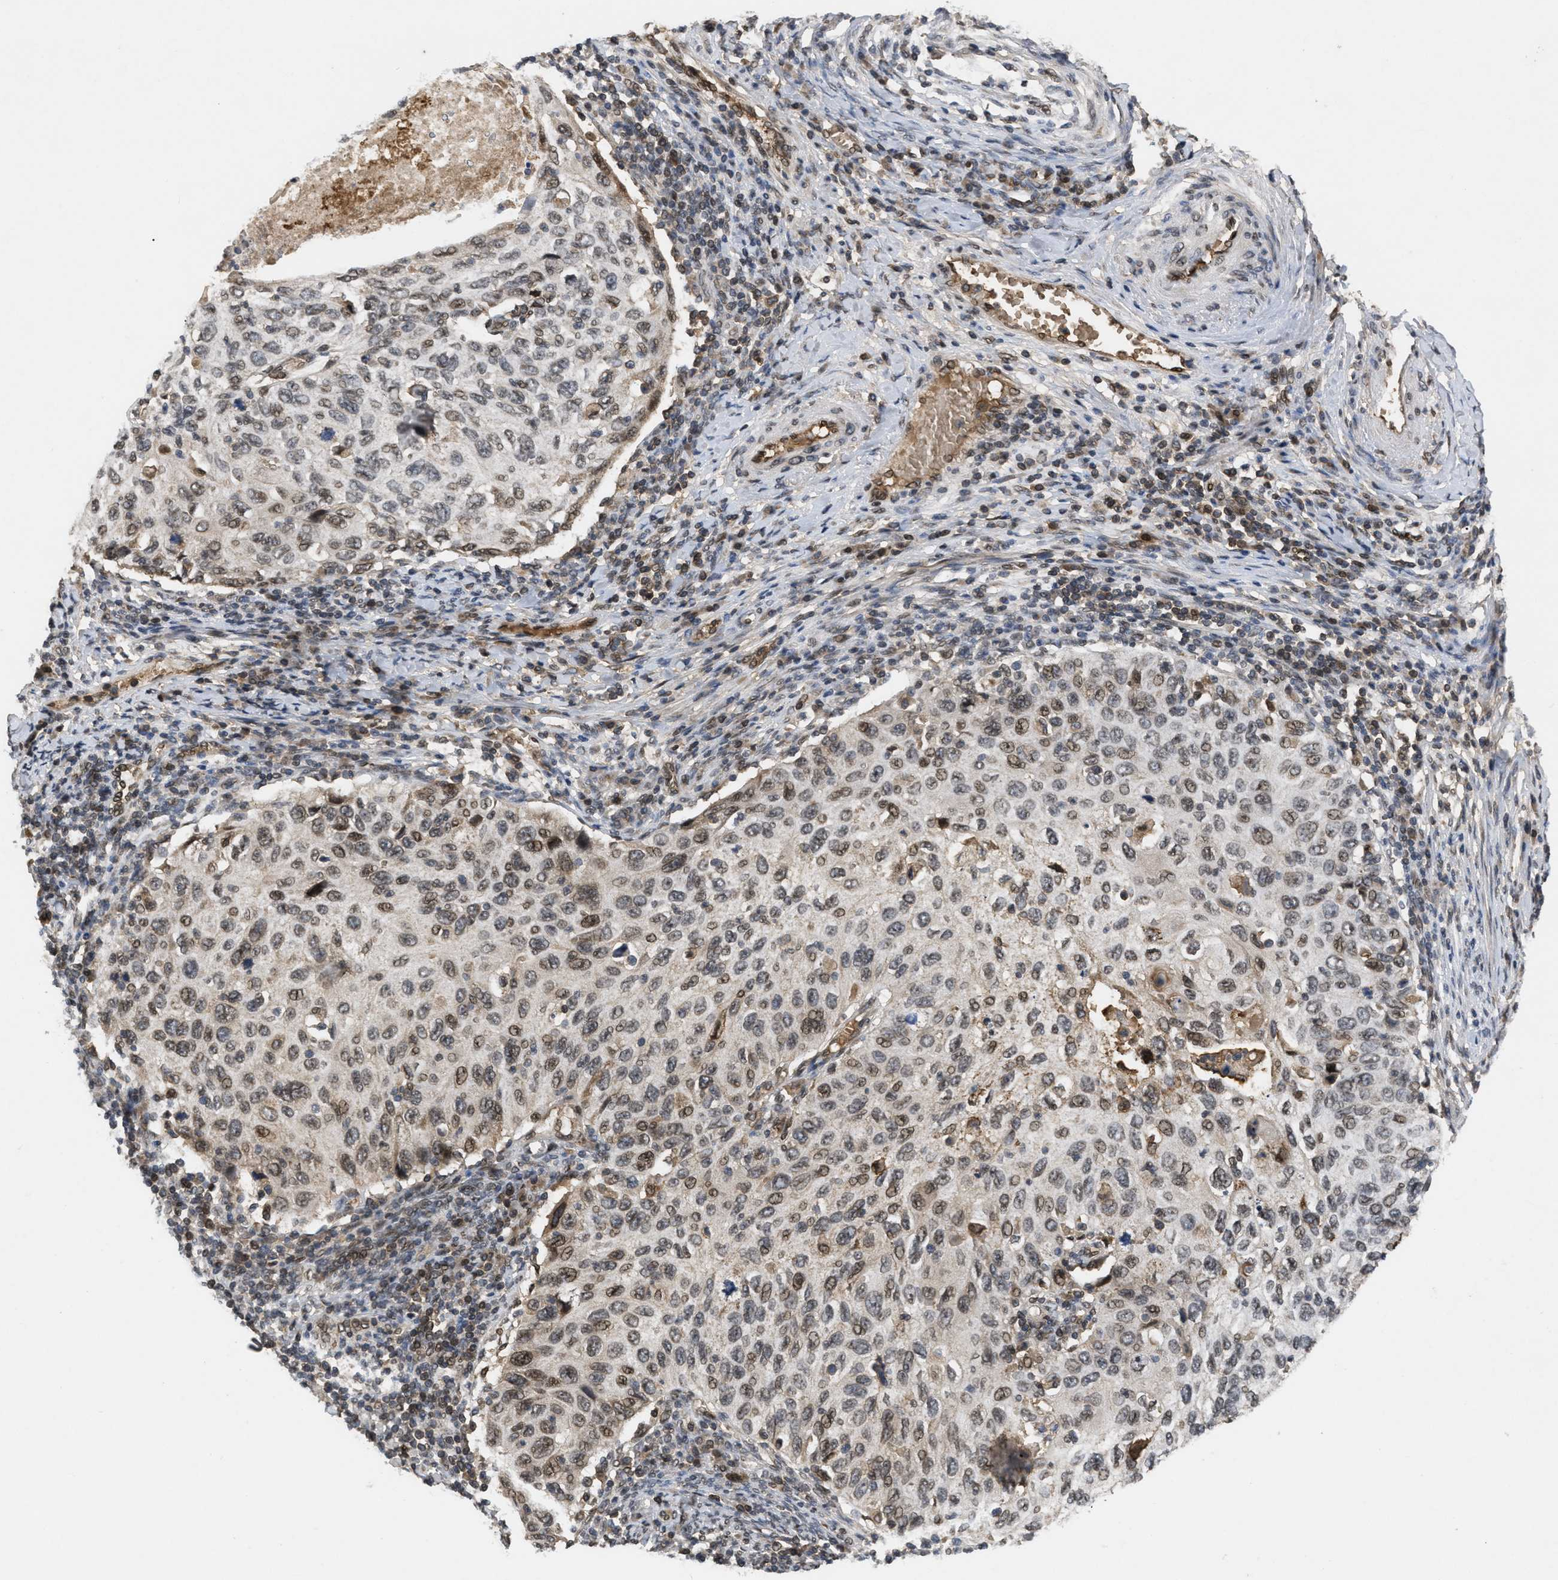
{"staining": {"intensity": "moderate", "quantity": ">75%", "location": "nuclear"}, "tissue": "cervical cancer", "cell_type": "Tumor cells", "image_type": "cancer", "snomed": [{"axis": "morphology", "description": "Squamous cell carcinoma, NOS"}, {"axis": "topography", "description": "Cervix"}], "caption": "Moderate nuclear positivity for a protein is seen in about >75% of tumor cells of cervical cancer using immunohistochemistry (IHC).", "gene": "CRY1", "patient": {"sex": "female", "age": 70}}